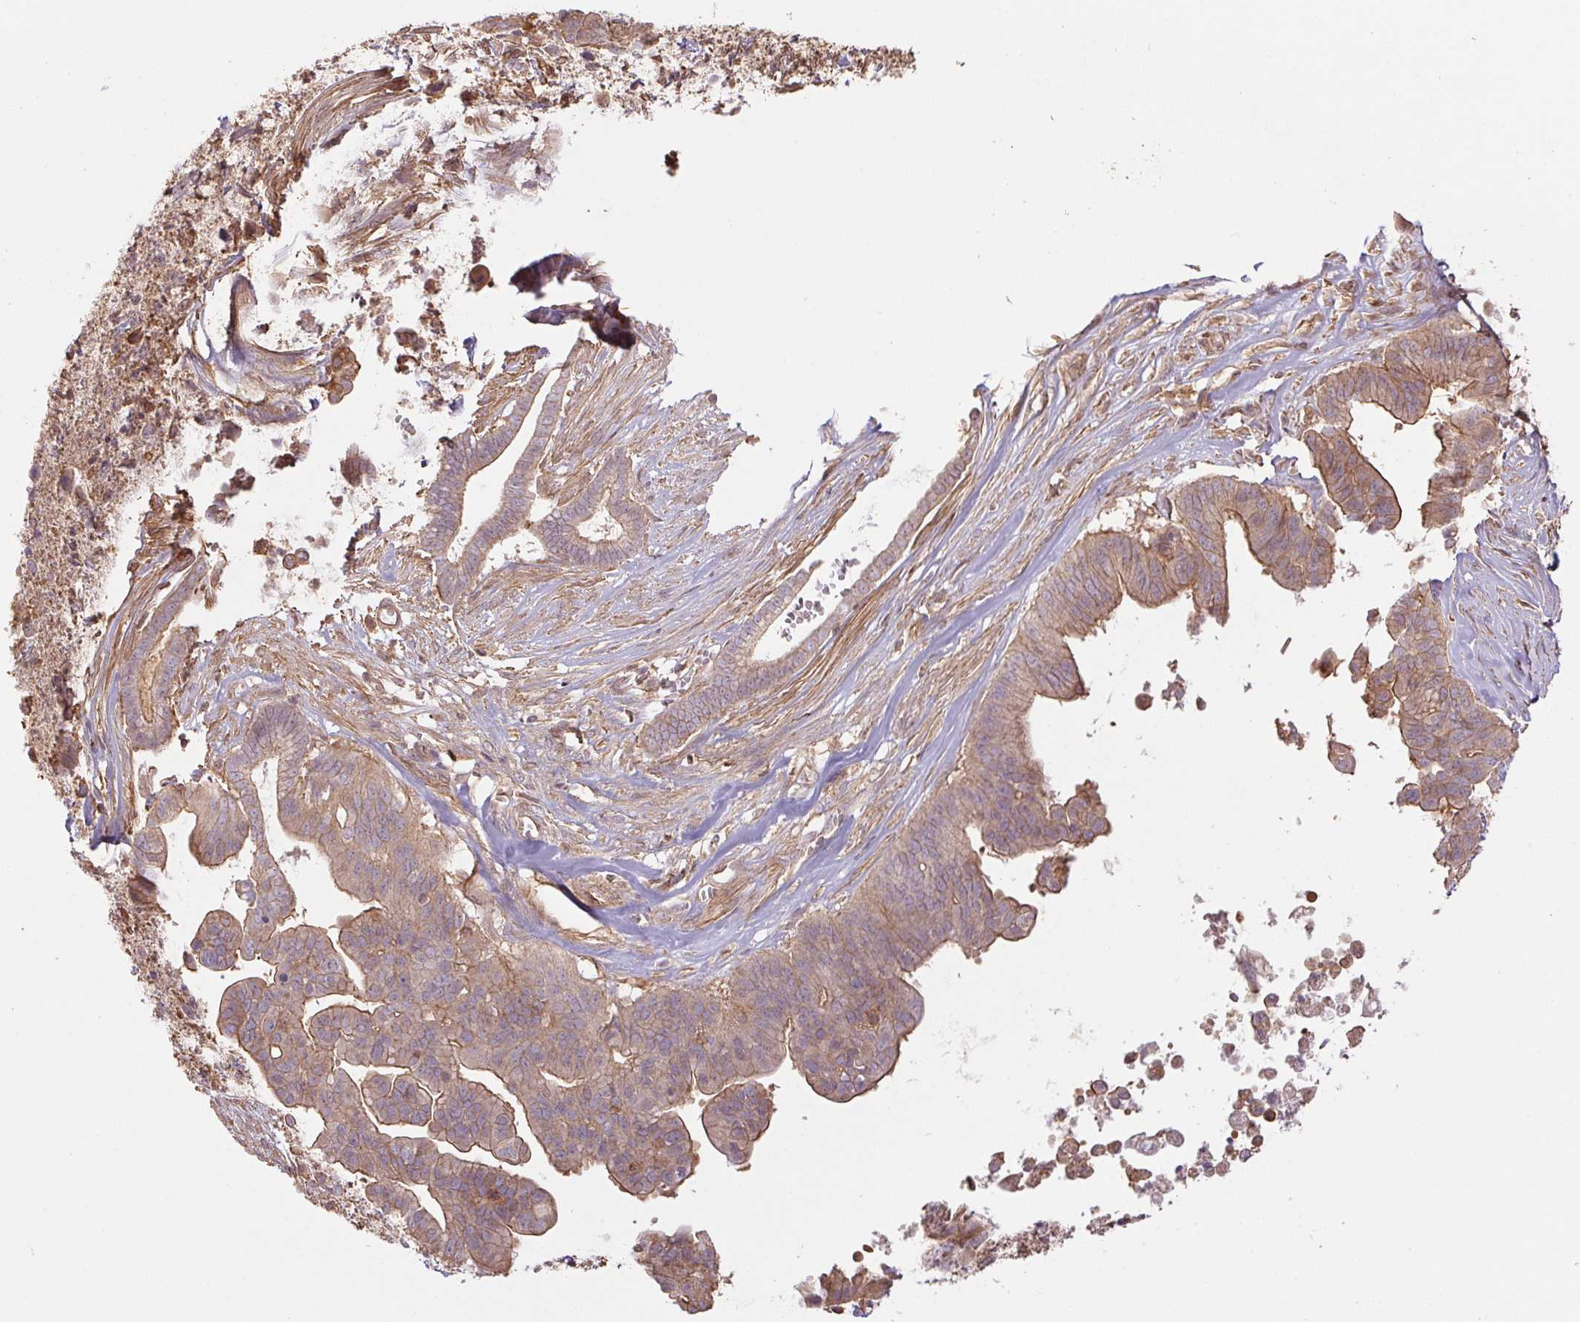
{"staining": {"intensity": "moderate", "quantity": ">75%", "location": "cytoplasmic/membranous"}, "tissue": "pancreatic cancer", "cell_type": "Tumor cells", "image_type": "cancer", "snomed": [{"axis": "morphology", "description": "Adenocarcinoma, NOS"}, {"axis": "topography", "description": "Pancreas"}], "caption": "Immunohistochemistry of human pancreatic cancer displays medium levels of moderate cytoplasmic/membranous expression in about >75% of tumor cells.", "gene": "TUBA3D", "patient": {"sex": "male", "age": 61}}